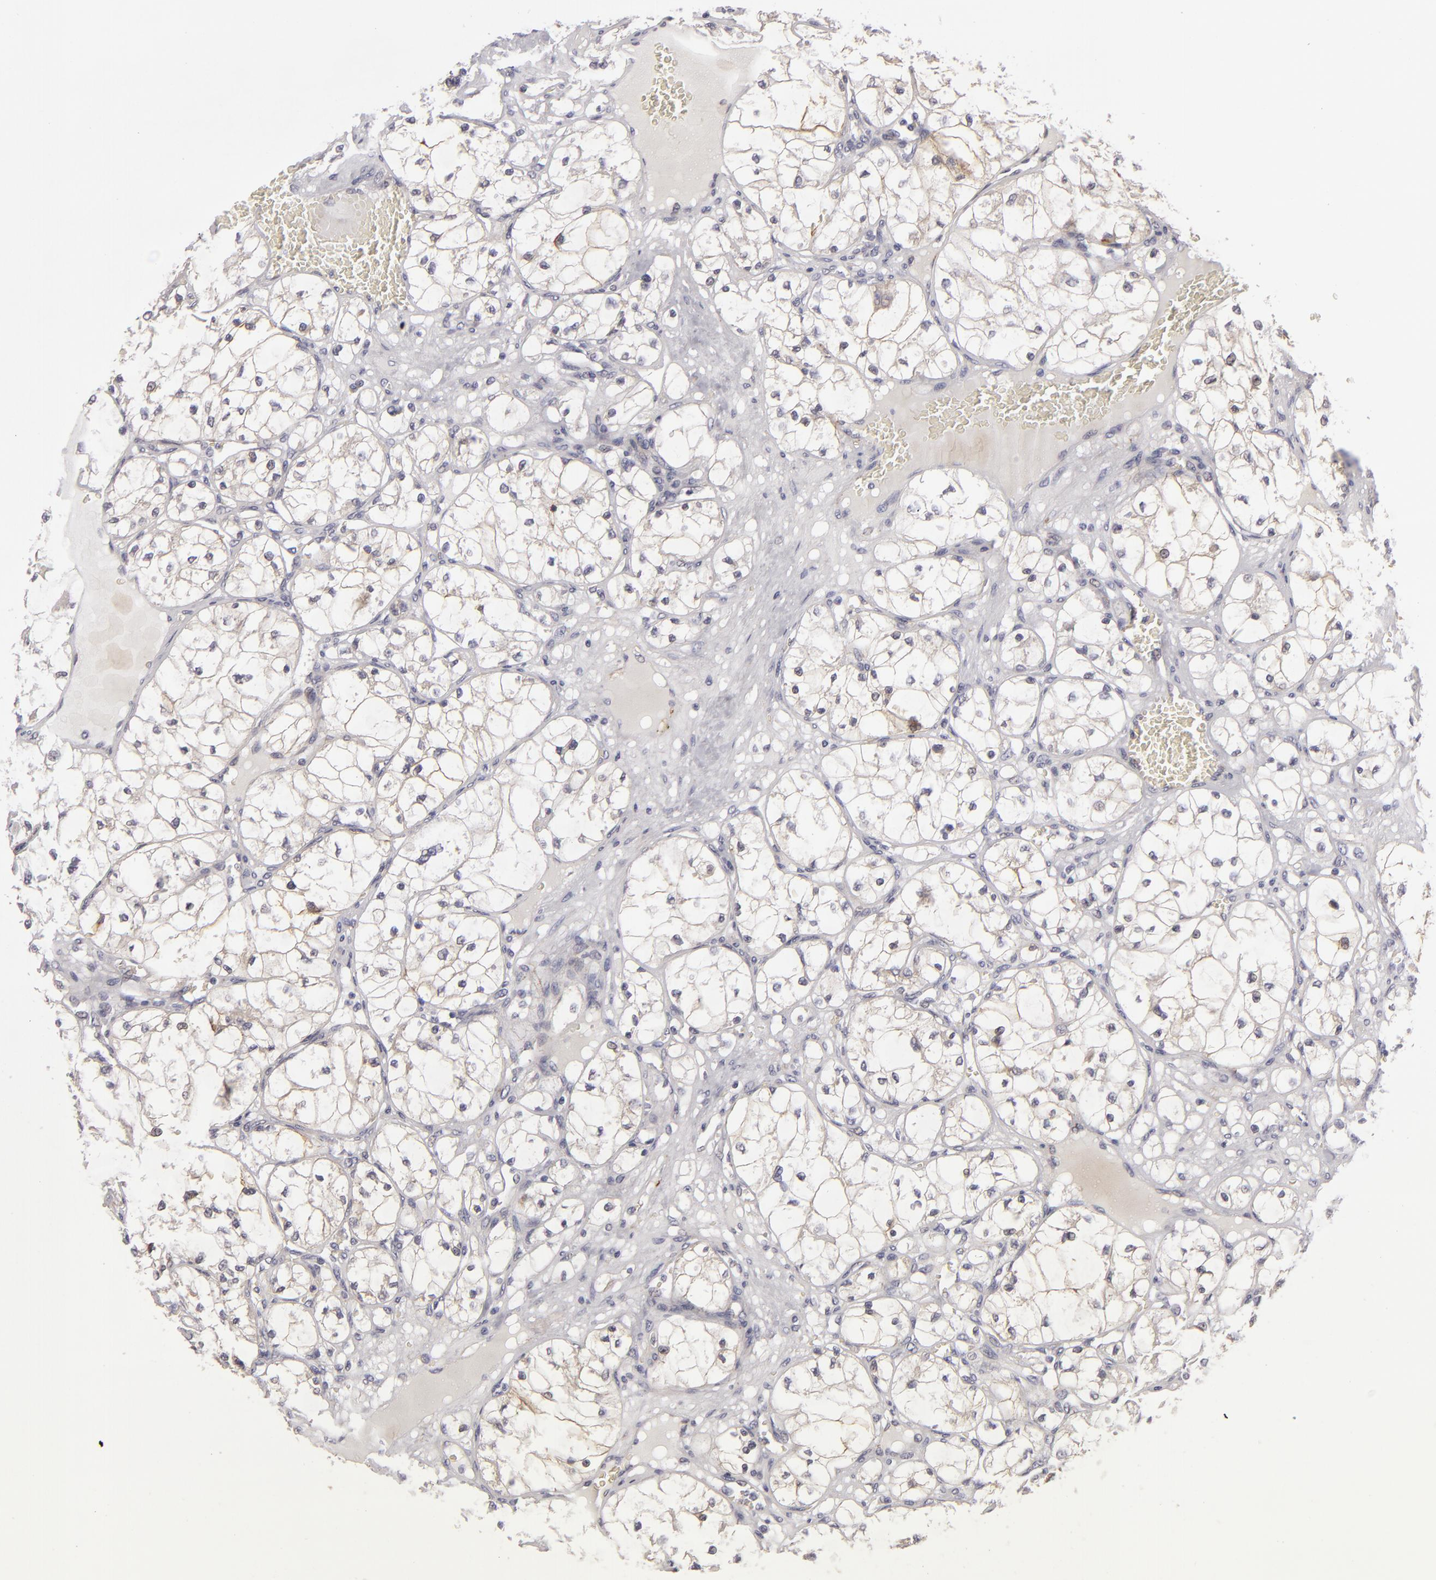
{"staining": {"intensity": "negative", "quantity": "none", "location": "none"}, "tissue": "renal cancer", "cell_type": "Tumor cells", "image_type": "cancer", "snomed": [{"axis": "morphology", "description": "Adenocarcinoma, NOS"}, {"axis": "topography", "description": "Kidney"}], "caption": "A histopathology image of renal adenocarcinoma stained for a protein reveals no brown staining in tumor cells.", "gene": "ALCAM", "patient": {"sex": "male", "age": 61}}